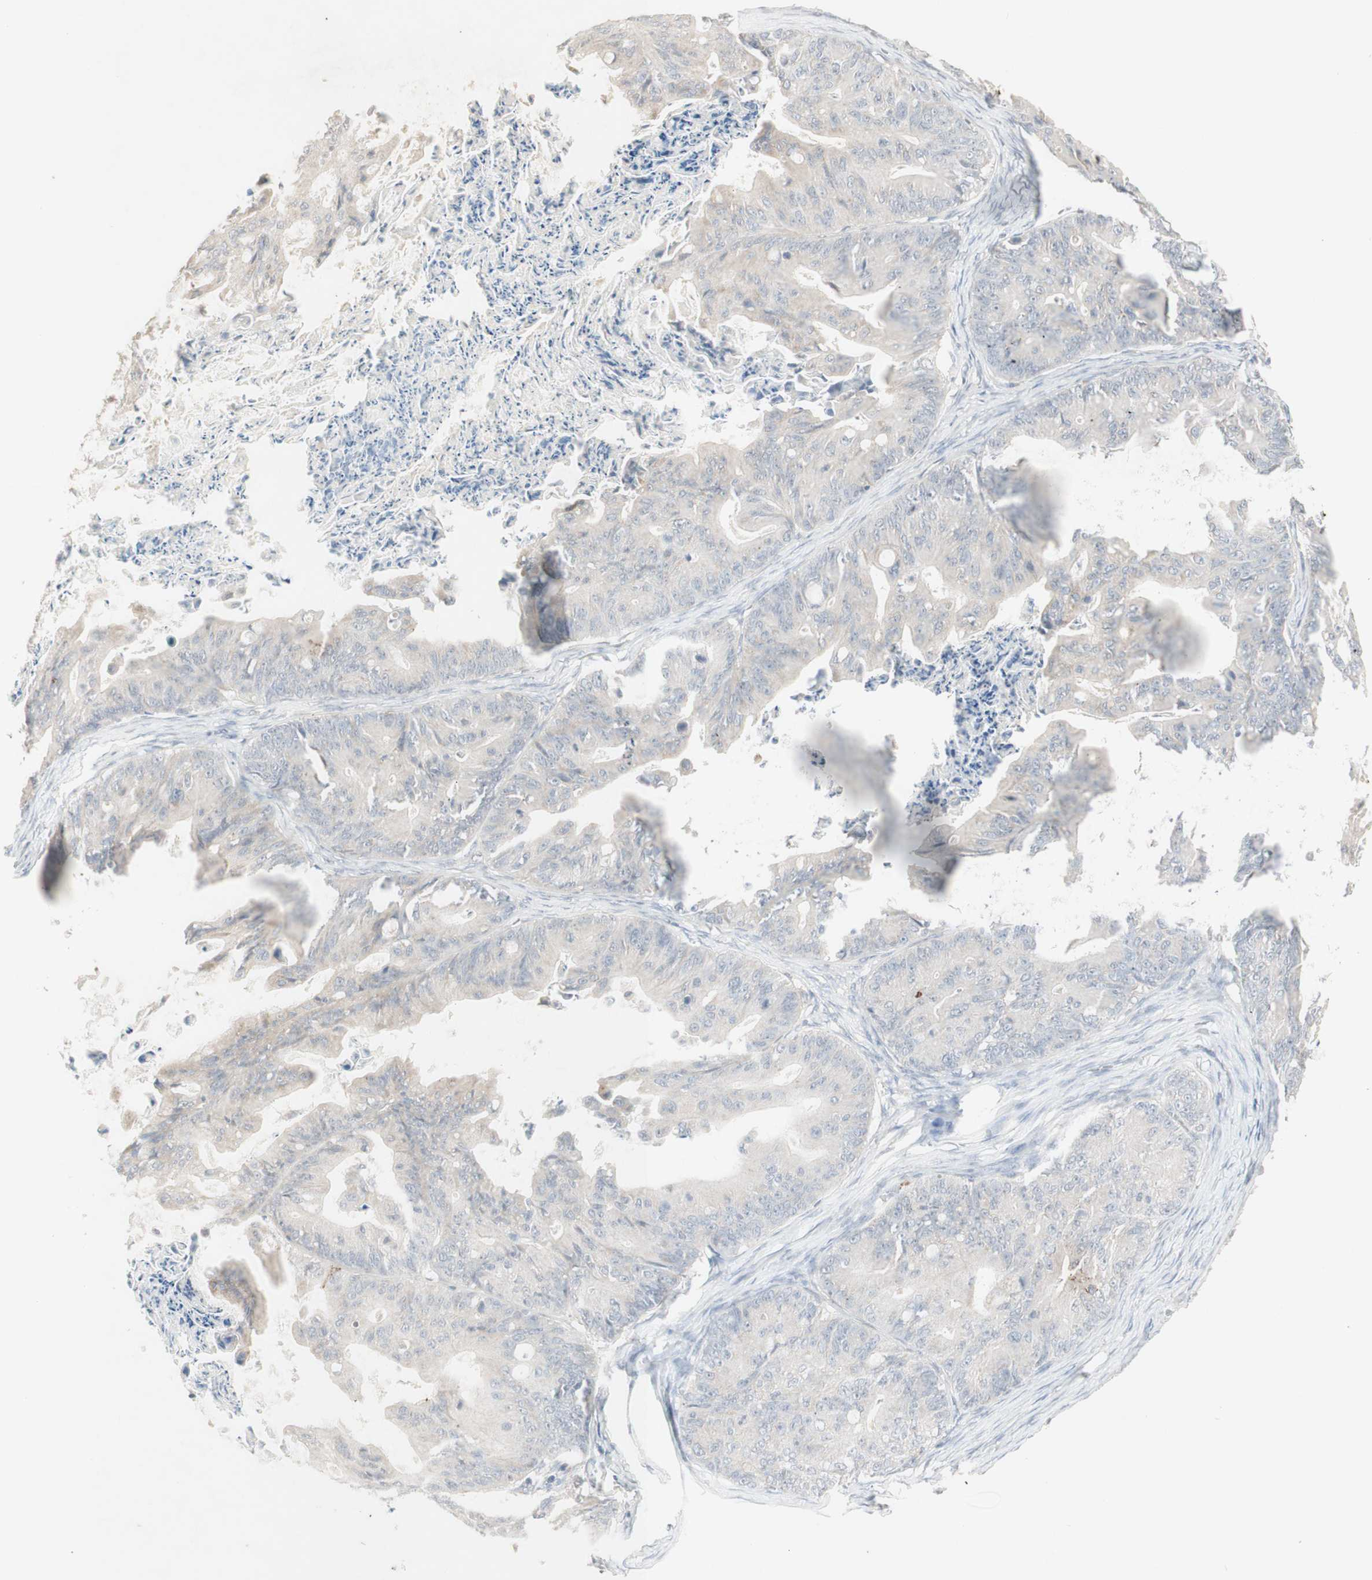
{"staining": {"intensity": "negative", "quantity": "none", "location": "none"}, "tissue": "ovarian cancer", "cell_type": "Tumor cells", "image_type": "cancer", "snomed": [{"axis": "morphology", "description": "Cystadenocarcinoma, mucinous, NOS"}, {"axis": "topography", "description": "Ovary"}], "caption": "A high-resolution micrograph shows immunohistochemistry (IHC) staining of ovarian mucinous cystadenocarcinoma, which exhibits no significant expression in tumor cells. (Brightfield microscopy of DAB (3,3'-diaminobenzidine) immunohistochemistry (IHC) at high magnification).", "gene": "ATP6V1B1", "patient": {"sex": "female", "age": 37}}